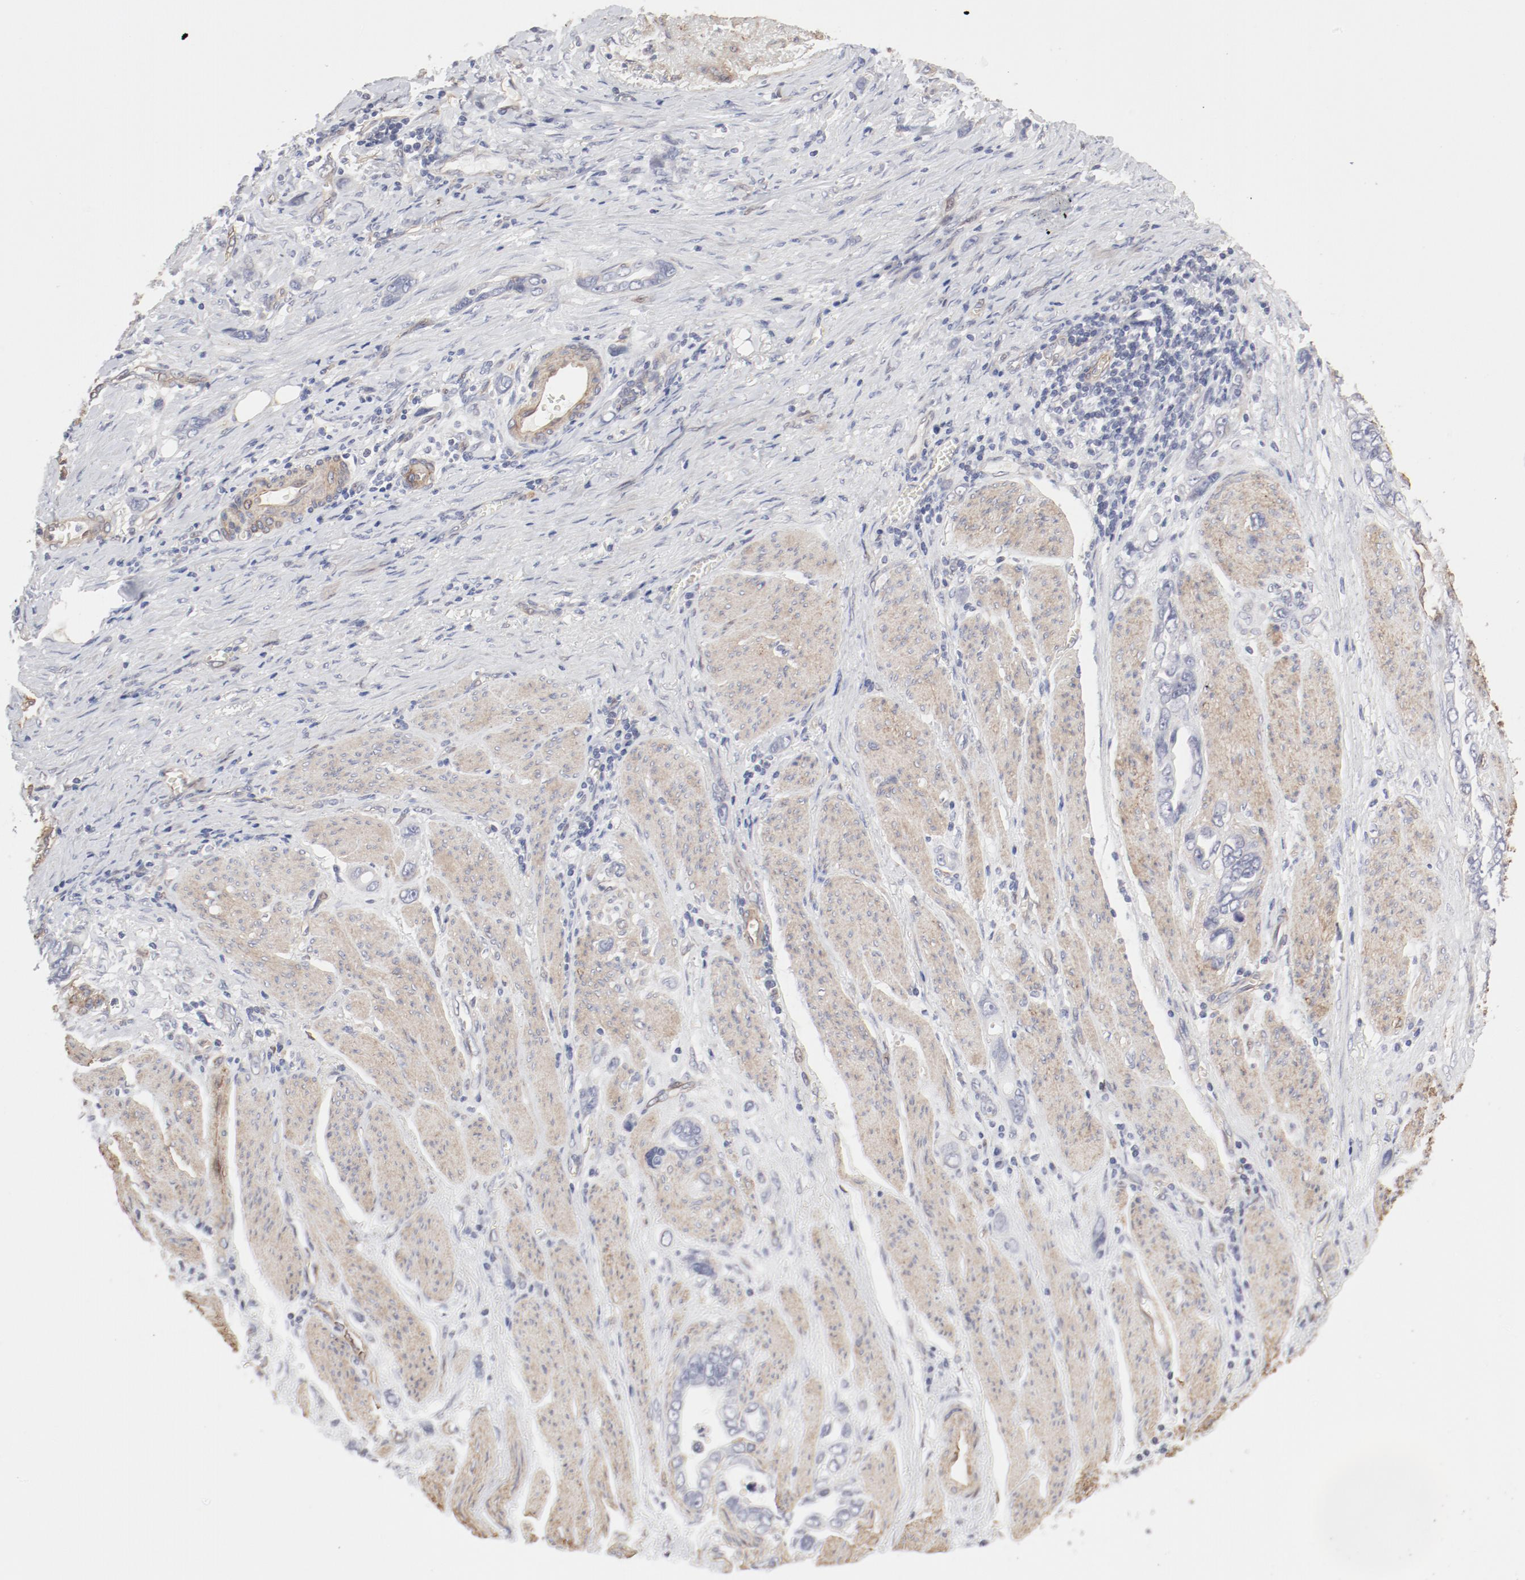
{"staining": {"intensity": "negative", "quantity": "none", "location": "none"}, "tissue": "stomach cancer", "cell_type": "Tumor cells", "image_type": "cancer", "snomed": [{"axis": "morphology", "description": "Adenocarcinoma, NOS"}, {"axis": "topography", "description": "Stomach"}], "caption": "High magnification brightfield microscopy of stomach cancer stained with DAB (brown) and counterstained with hematoxylin (blue): tumor cells show no significant positivity.", "gene": "MAGED4", "patient": {"sex": "male", "age": 78}}